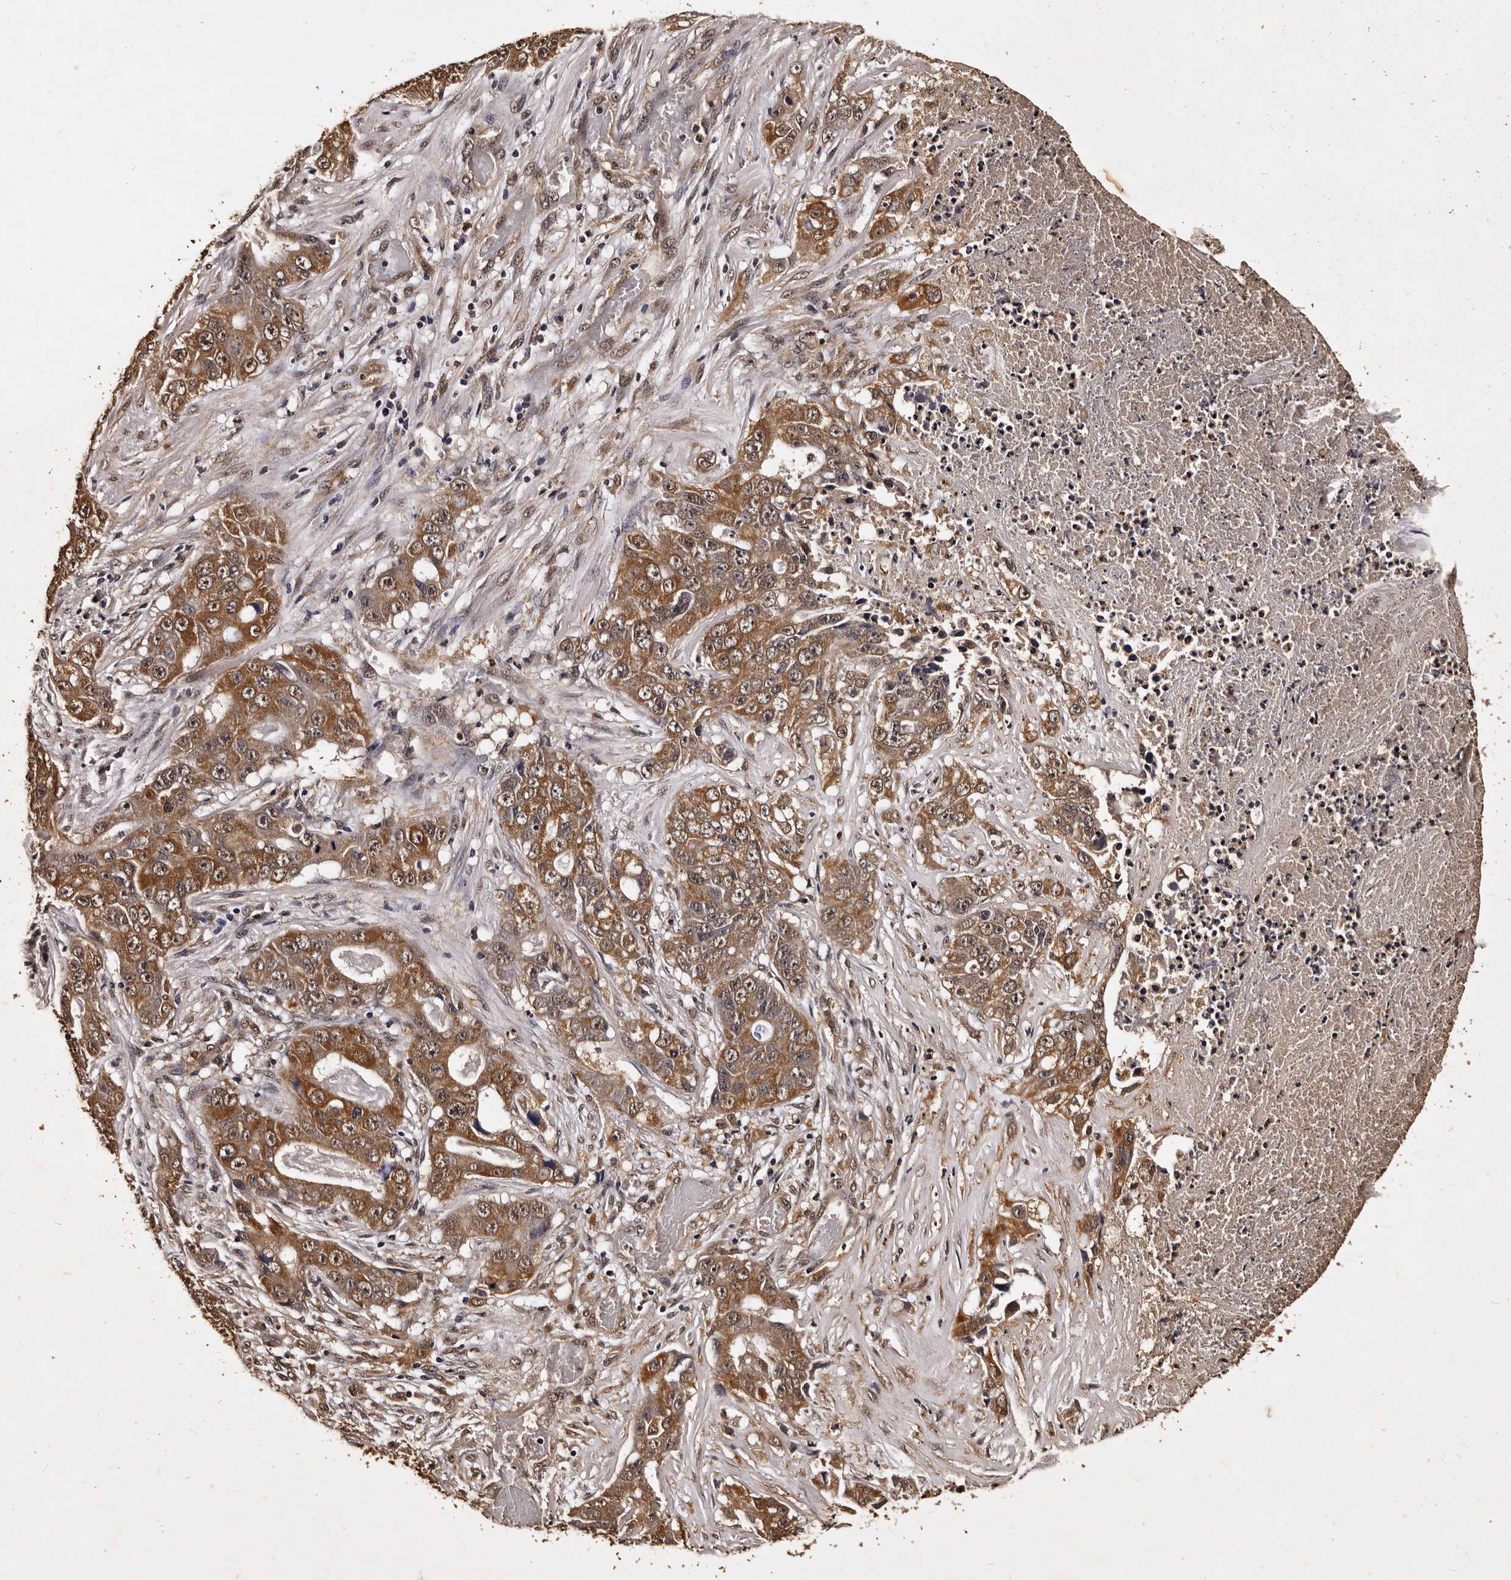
{"staining": {"intensity": "moderate", "quantity": ">75%", "location": "cytoplasmic/membranous,nuclear"}, "tissue": "lung cancer", "cell_type": "Tumor cells", "image_type": "cancer", "snomed": [{"axis": "morphology", "description": "Adenocarcinoma, NOS"}, {"axis": "topography", "description": "Lung"}], "caption": "DAB (3,3'-diaminobenzidine) immunohistochemical staining of human lung adenocarcinoma displays moderate cytoplasmic/membranous and nuclear protein expression in approximately >75% of tumor cells.", "gene": "PARS2", "patient": {"sex": "female", "age": 51}}